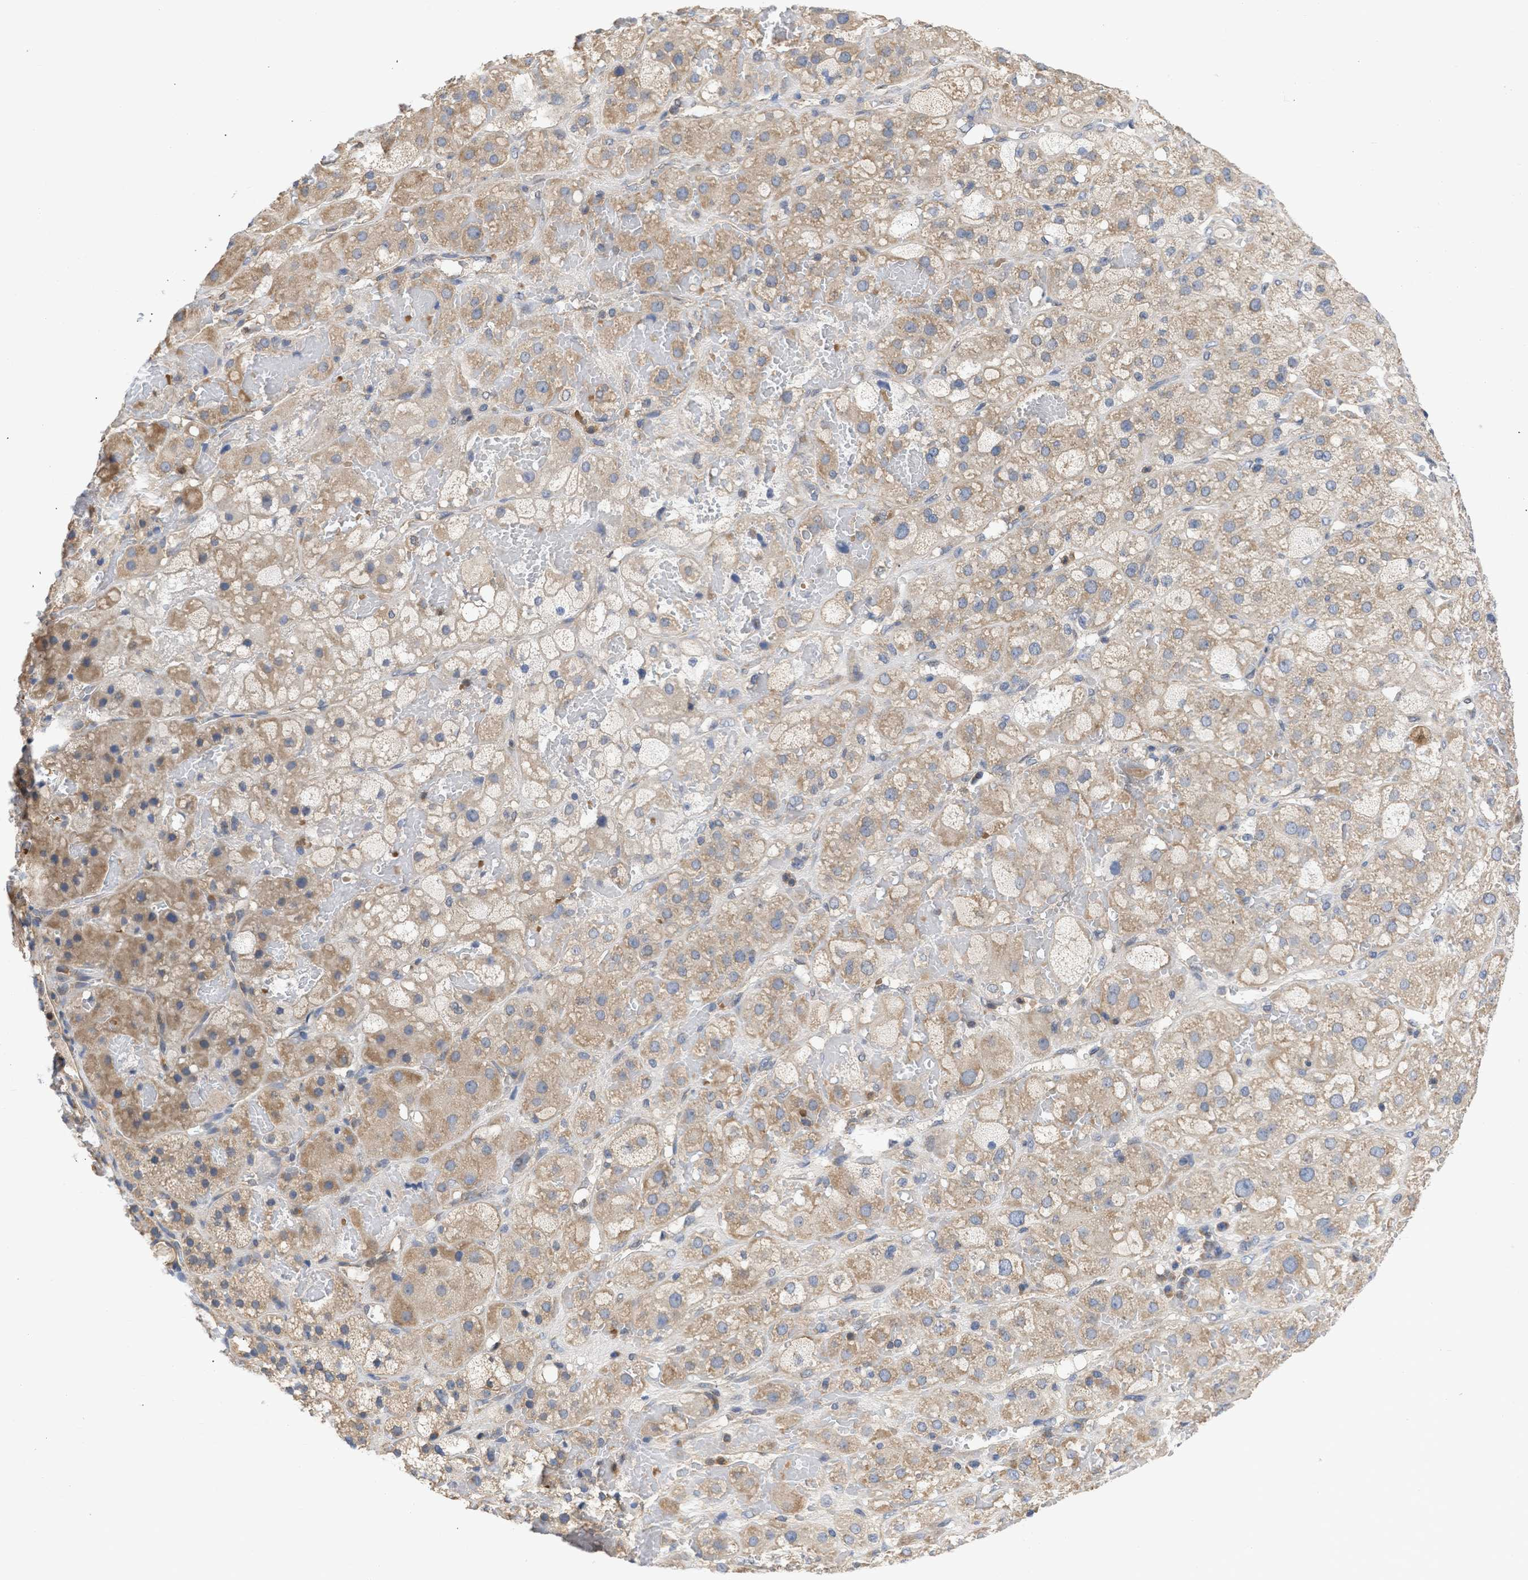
{"staining": {"intensity": "weak", "quantity": ">75%", "location": "cytoplasmic/membranous"}, "tissue": "adrenal gland", "cell_type": "Glandular cells", "image_type": "normal", "snomed": [{"axis": "morphology", "description": "Normal tissue, NOS"}, {"axis": "topography", "description": "Adrenal gland"}], "caption": "Immunohistochemistry (IHC) image of unremarkable adrenal gland stained for a protein (brown), which exhibits low levels of weak cytoplasmic/membranous expression in about >75% of glandular cells.", "gene": "MAP2K3", "patient": {"sex": "female", "age": 47}}